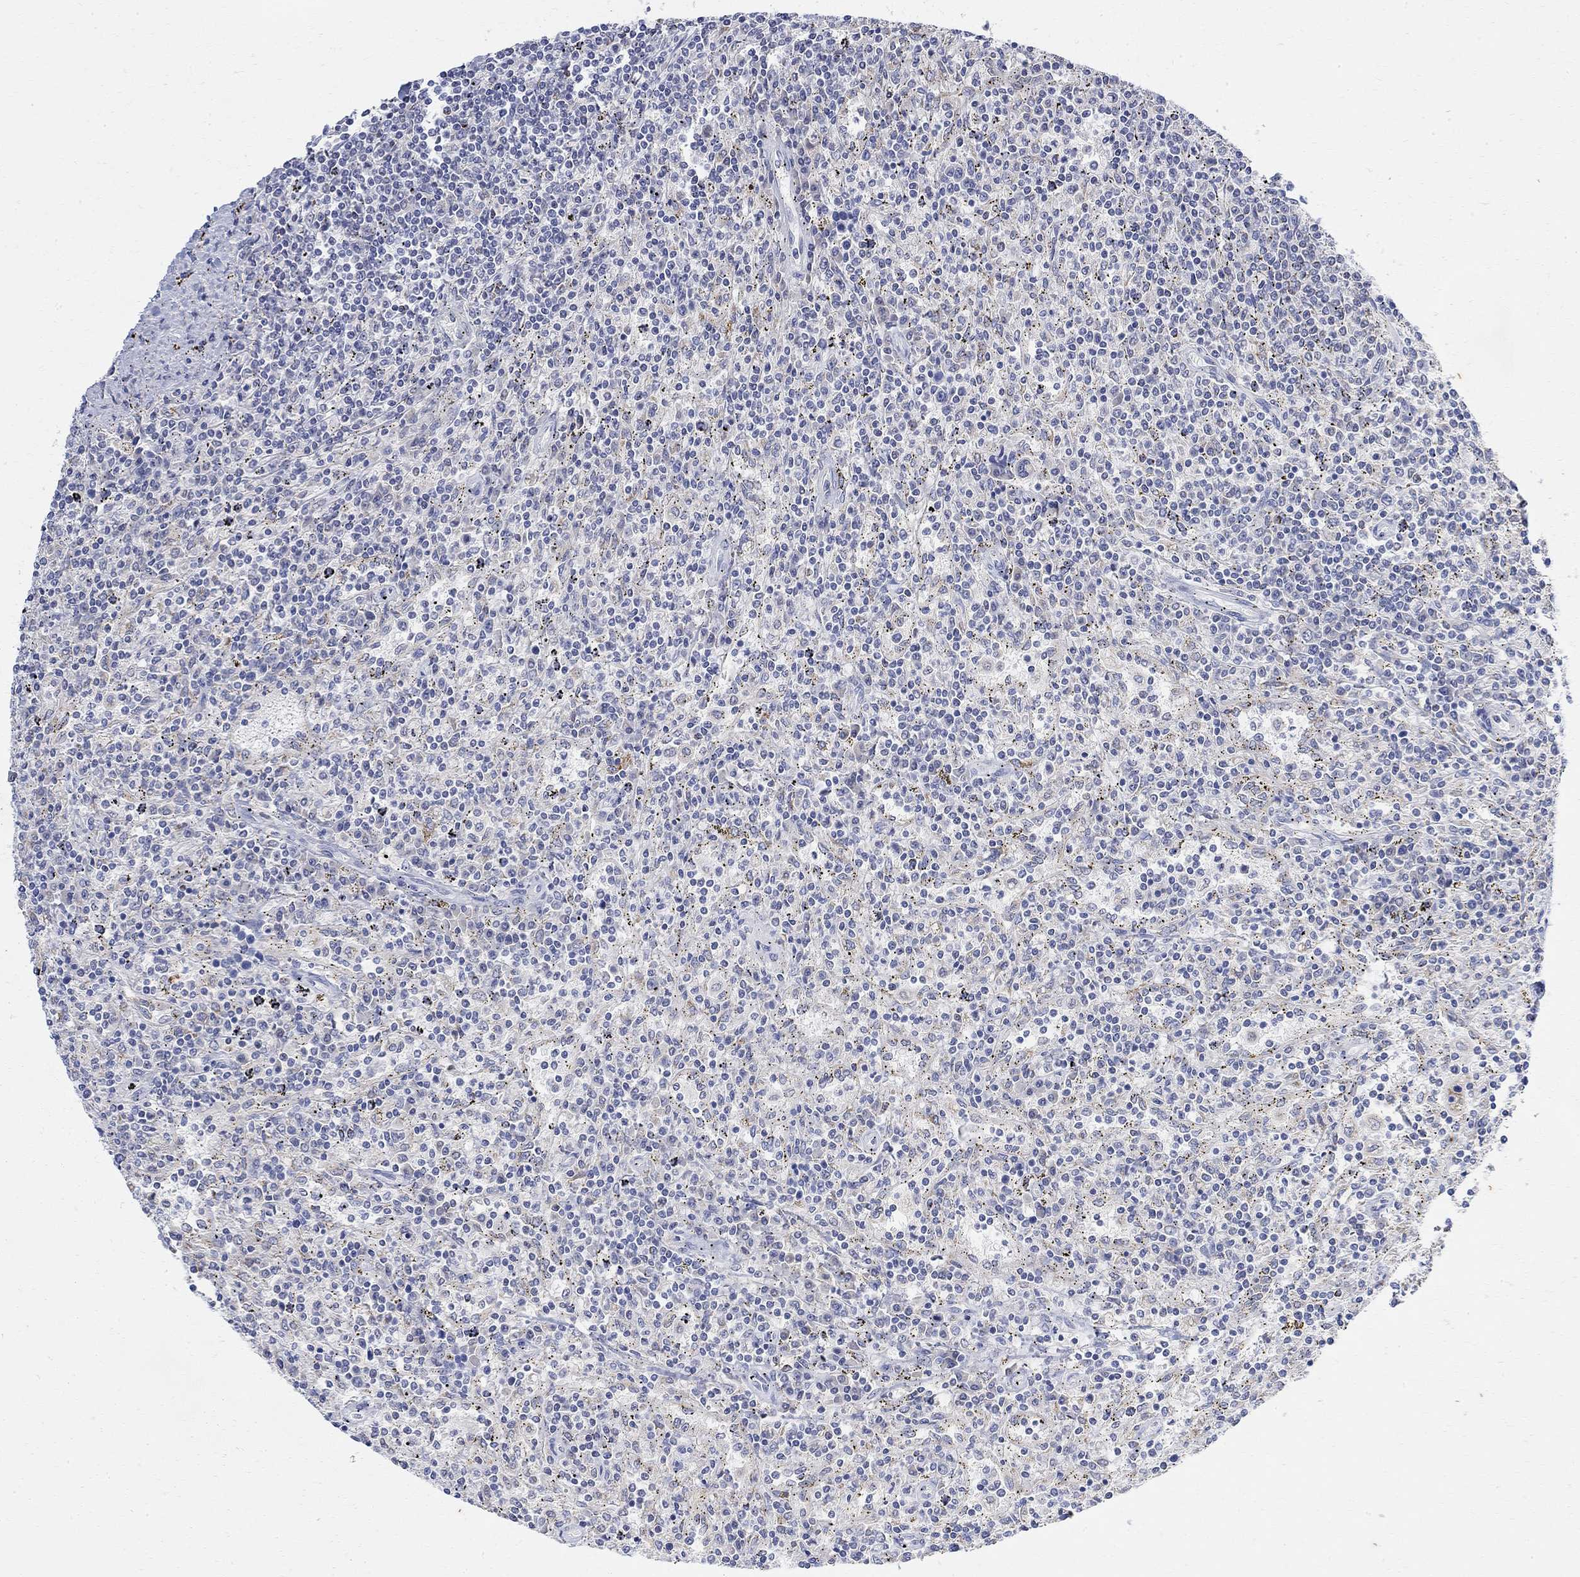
{"staining": {"intensity": "negative", "quantity": "none", "location": "none"}, "tissue": "lymphoma", "cell_type": "Tumor cells", "image_type": "cancer", "snomed": [{"axis": "morphology", "description": "Malignant lymphoma, non-Hodgkin's type, Low grade"}, {"axis": "topography", "description": "Lymph node"}], "caption": "The IHC histopathology image has no significant expression in tumor cells of lymphoma tissue. (Brightfield microscopy of DAB IHC at high magnification).", "gene": "FNDC5", "patient": {"sex": "male", "age": 52}}